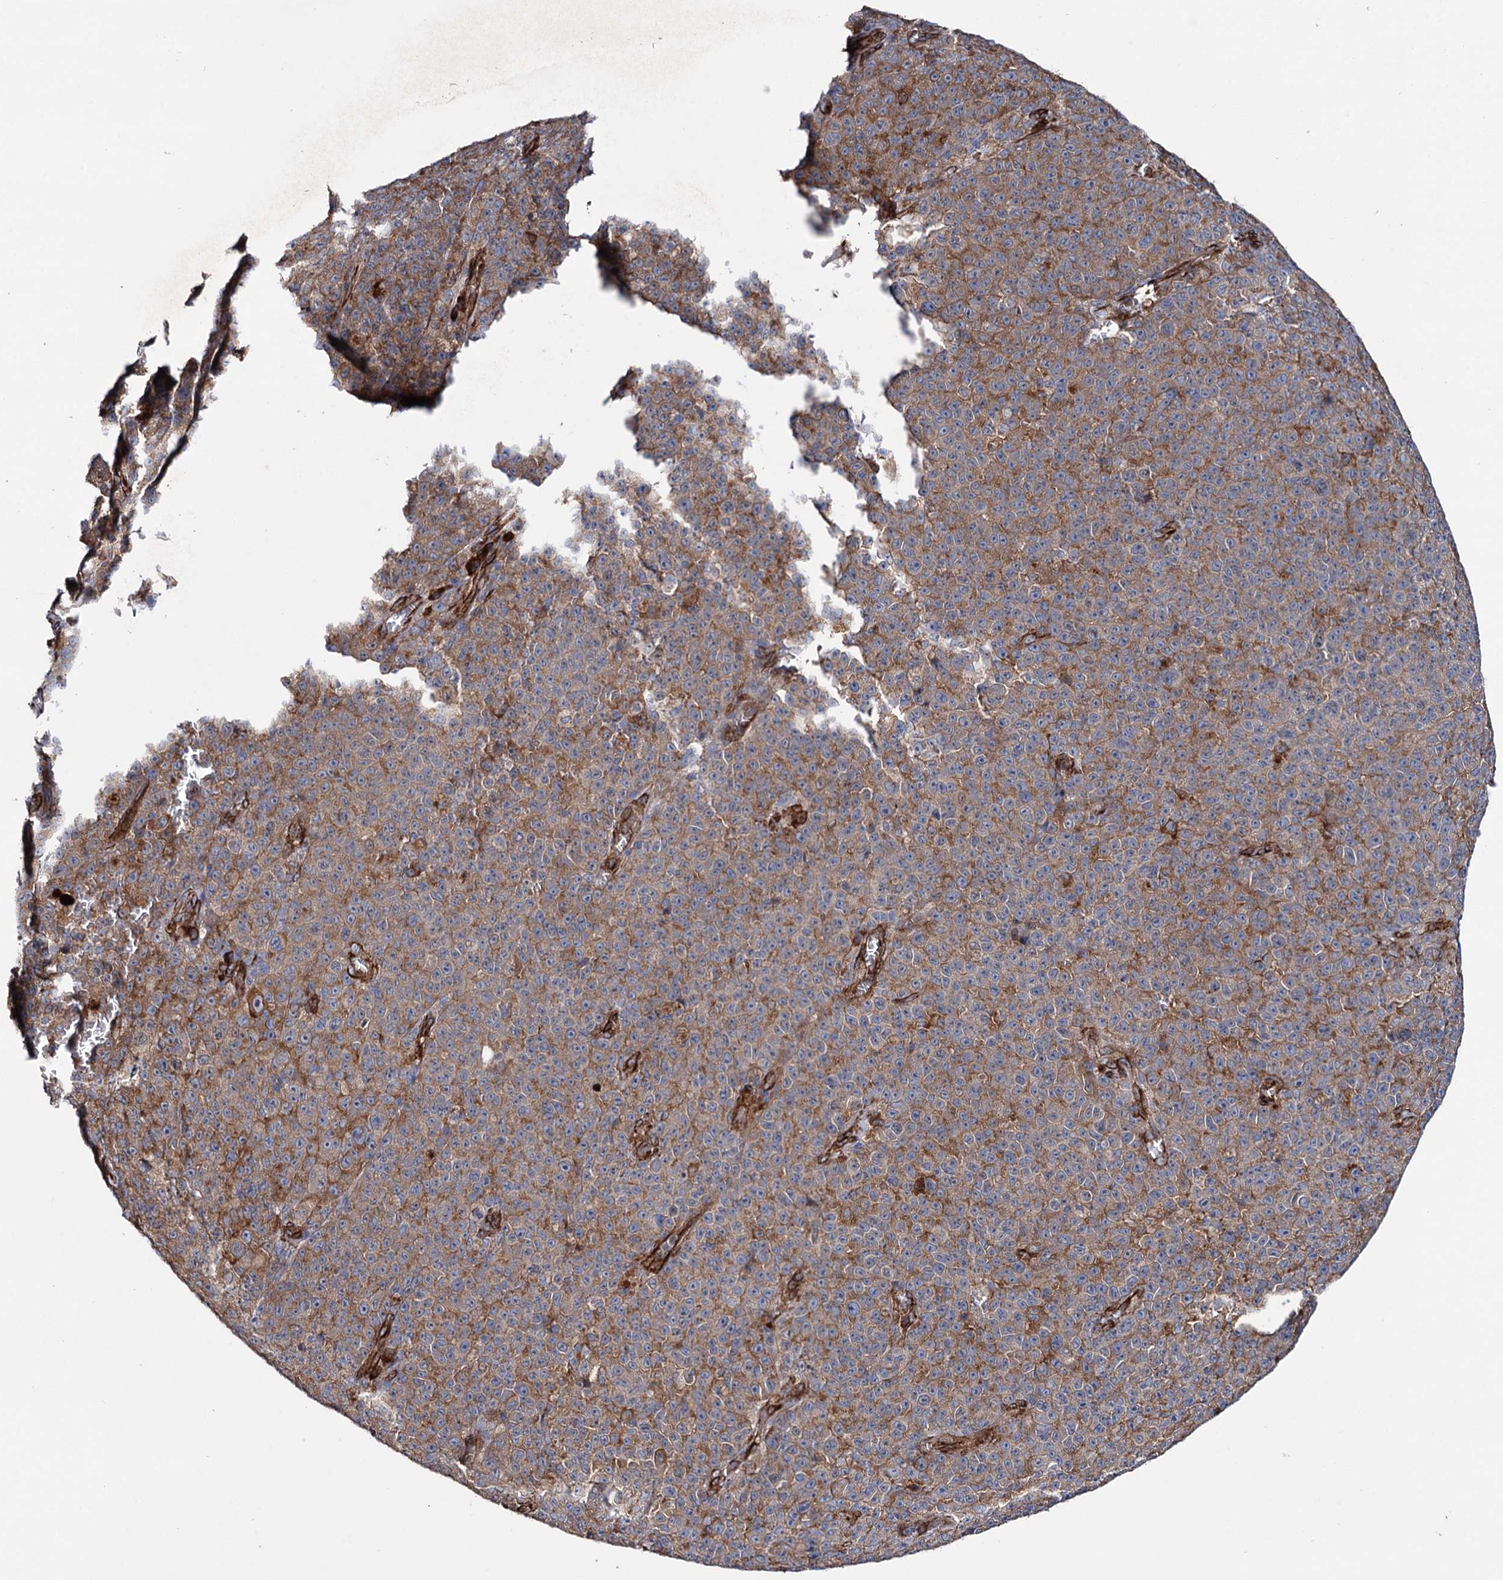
{"staining": {"intensity": "moderate", "quantity": ">75%", "location": "cytoplasmic/membranous"}, "tissue": "melanoma", "cell_type": "Tumor cells", "image_type": "cancer", "snomed": [{"axis": "morphology", "description": "Malignant melanoma, NOS"}, {"axis": "topography", "description": "Skin"}], "caption": "Melanoma was stained to show a protein in brown. There is medium levels of moderate cytoplasmic/membranous expression in approximately >75% of tumor cells. (DAB (3,3'-diaminobenzidine) = brown stain, brightfield microscopy at high magnification).", "gene": "SPATS2", "patient": {"sex": "female", "age": 82}}